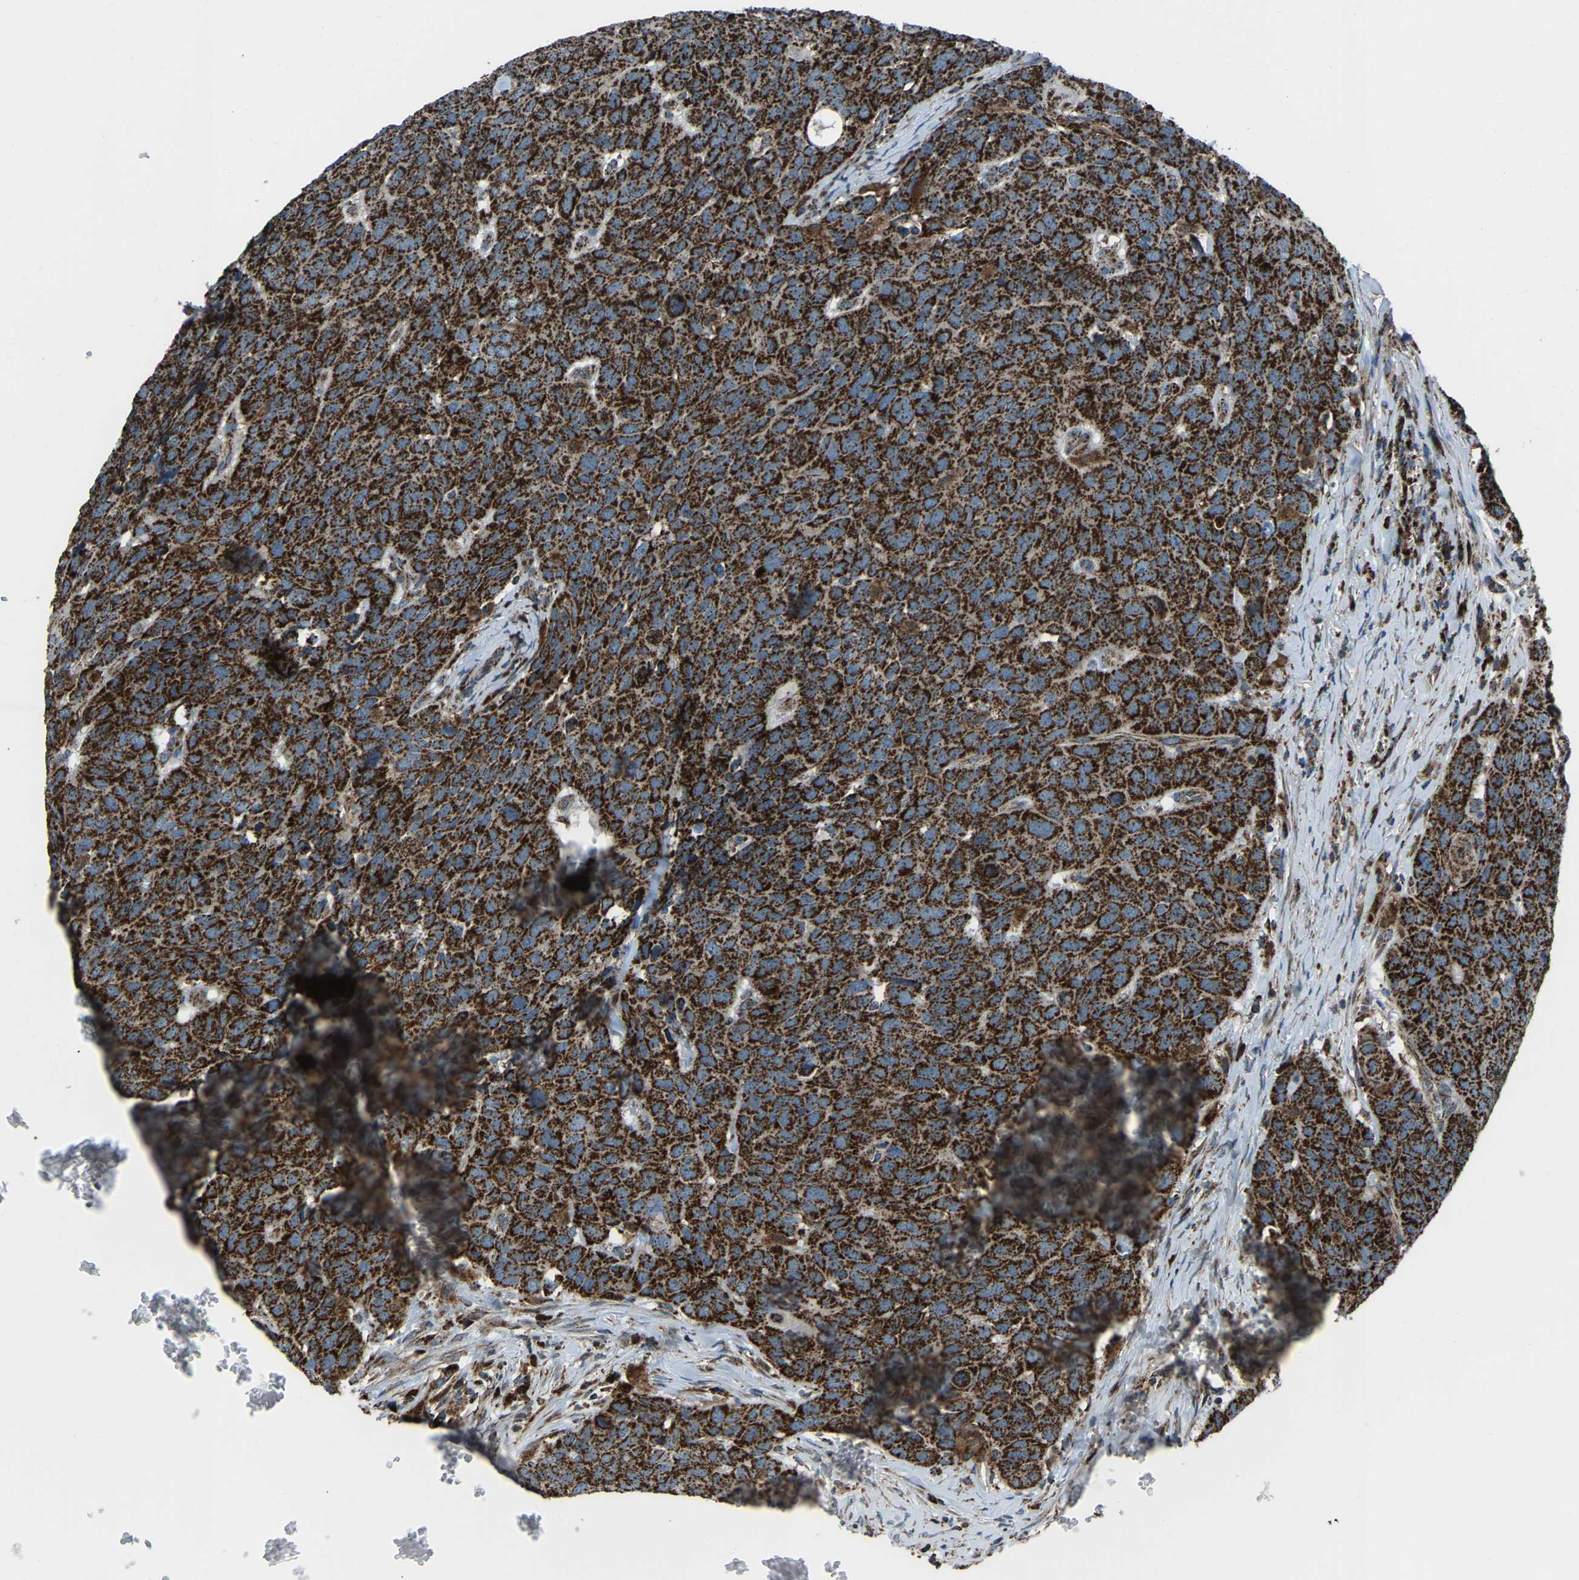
{"staining": {"intensity": "strong", "quantity": ">75%", "location": "cytoplasmic/membranous"}, "tissue": "head and neck cancer", "cell_type": "Tumor cells", "image_type": "cancer", "snomed": [{"axis": "morphology", "description": "Squamous cell carcinoma, NOS"}, {"axis": "topography", "description": "Head-Neck"}], "caption": "High-magnification brightfield microscopy of head and neck cancer (squamous cell carcinoma) stained with DAB (3,3'-diaminobenzidine) (brown) and counterstained with hematoxylin (blue). tumor cells exhibit strong cytoplasmic/membranous staining is seen in approximately>75% of cells.", "gene": "AKR1A1", "patient": {"sex": "male", "age": 66}}